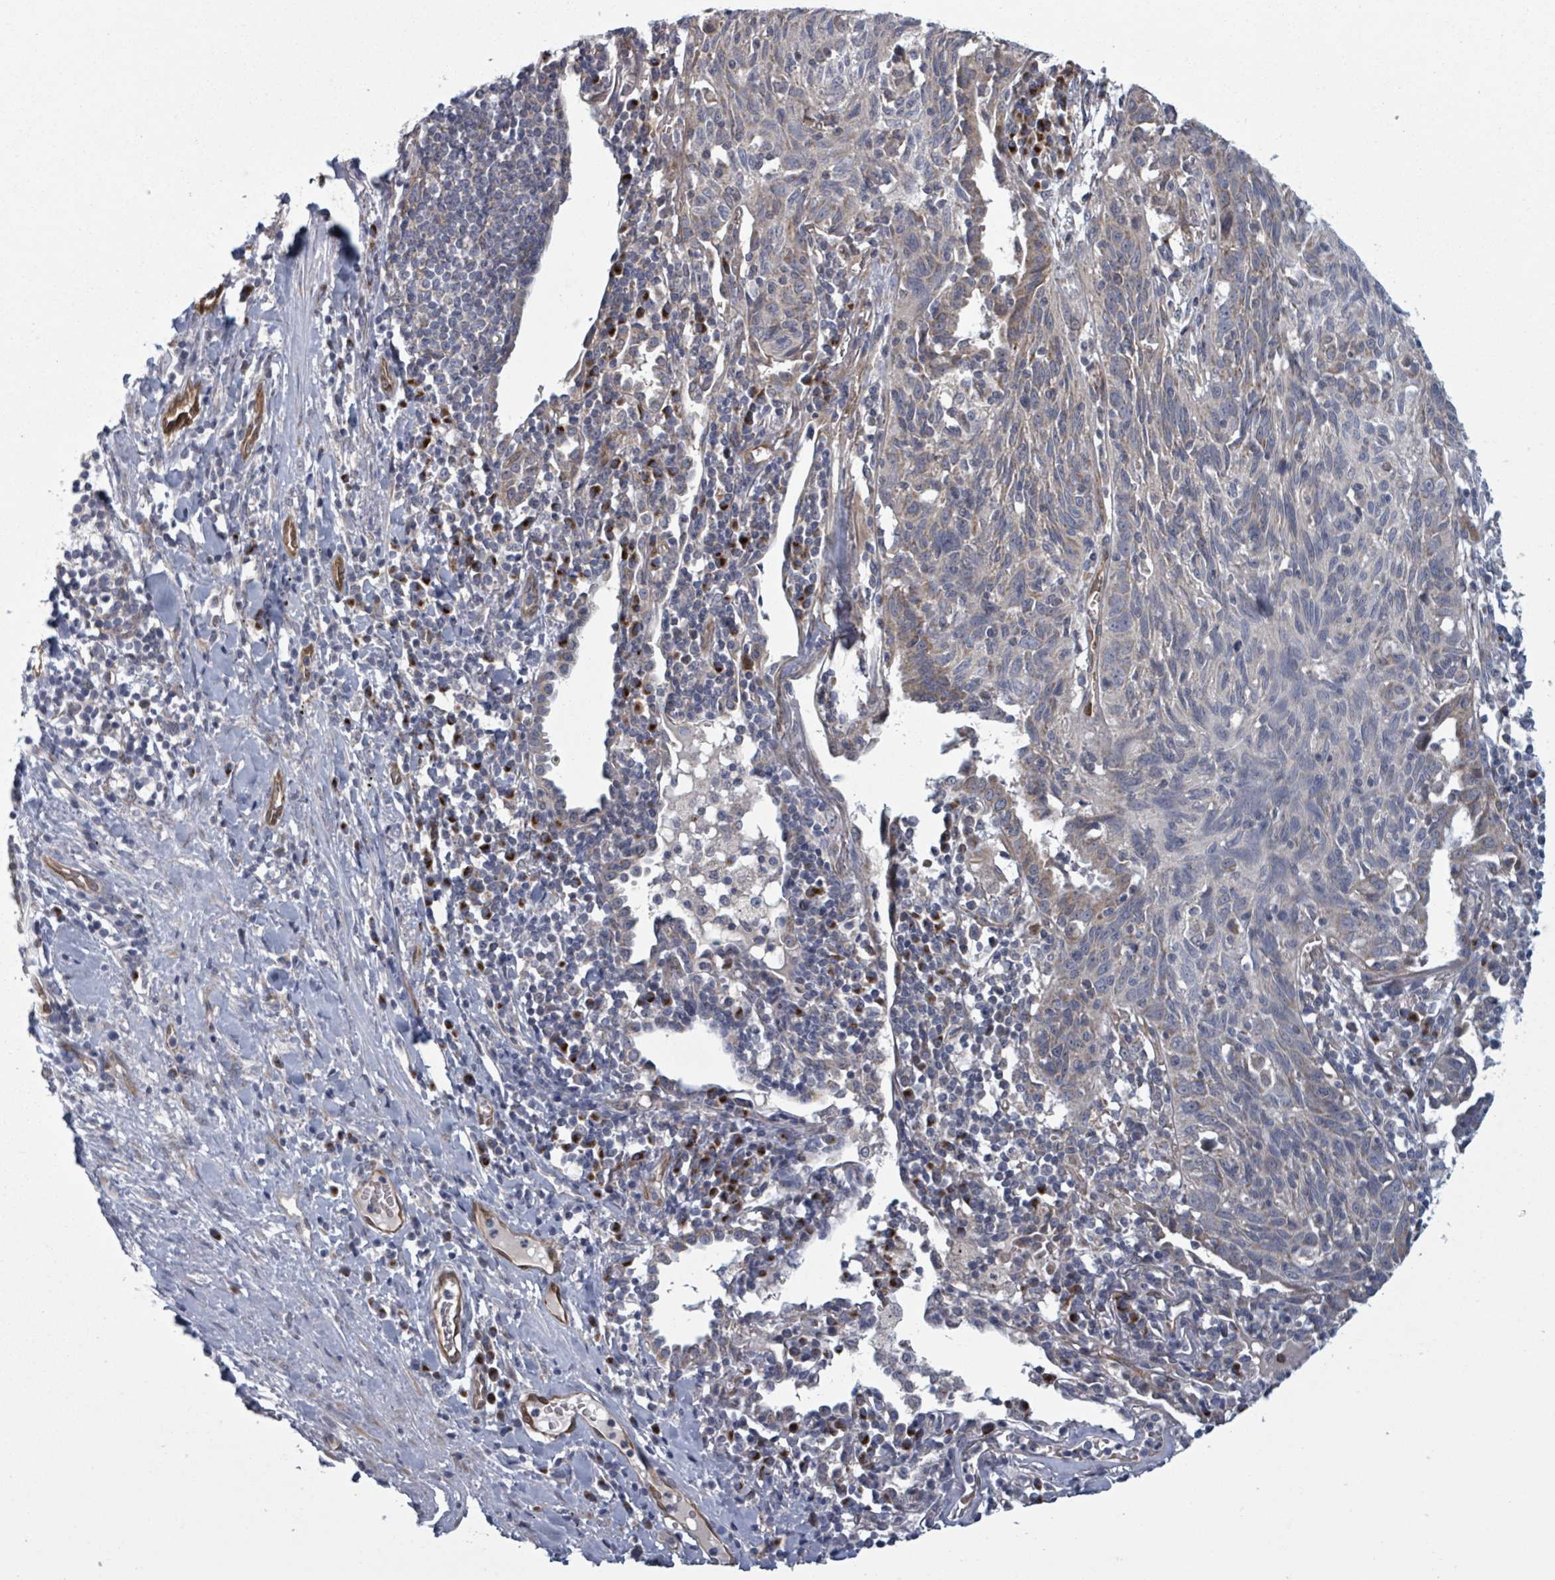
{"staining": {"intensity": "moderate", "quantity": "<25%", "location": "cytoplasmic/membranous"}, "tissue": "lung cancer", "cell_type": "Tumor cells", "image_type": "cancer", "snomed": [{"axis": "morphology", "description": "Squamous cell carcinoma, NOS"}, {"axis": "topography", "description": "Lung"}], "caption": "Protein staining of lung cancer (squamous cell carcinoma) tissue shows moderate cytoplasmic/membranous staining in approximately <25% of tumor cells.", "gene": "FKBP1A", "patient": {"sex": "female", "age": 66}}